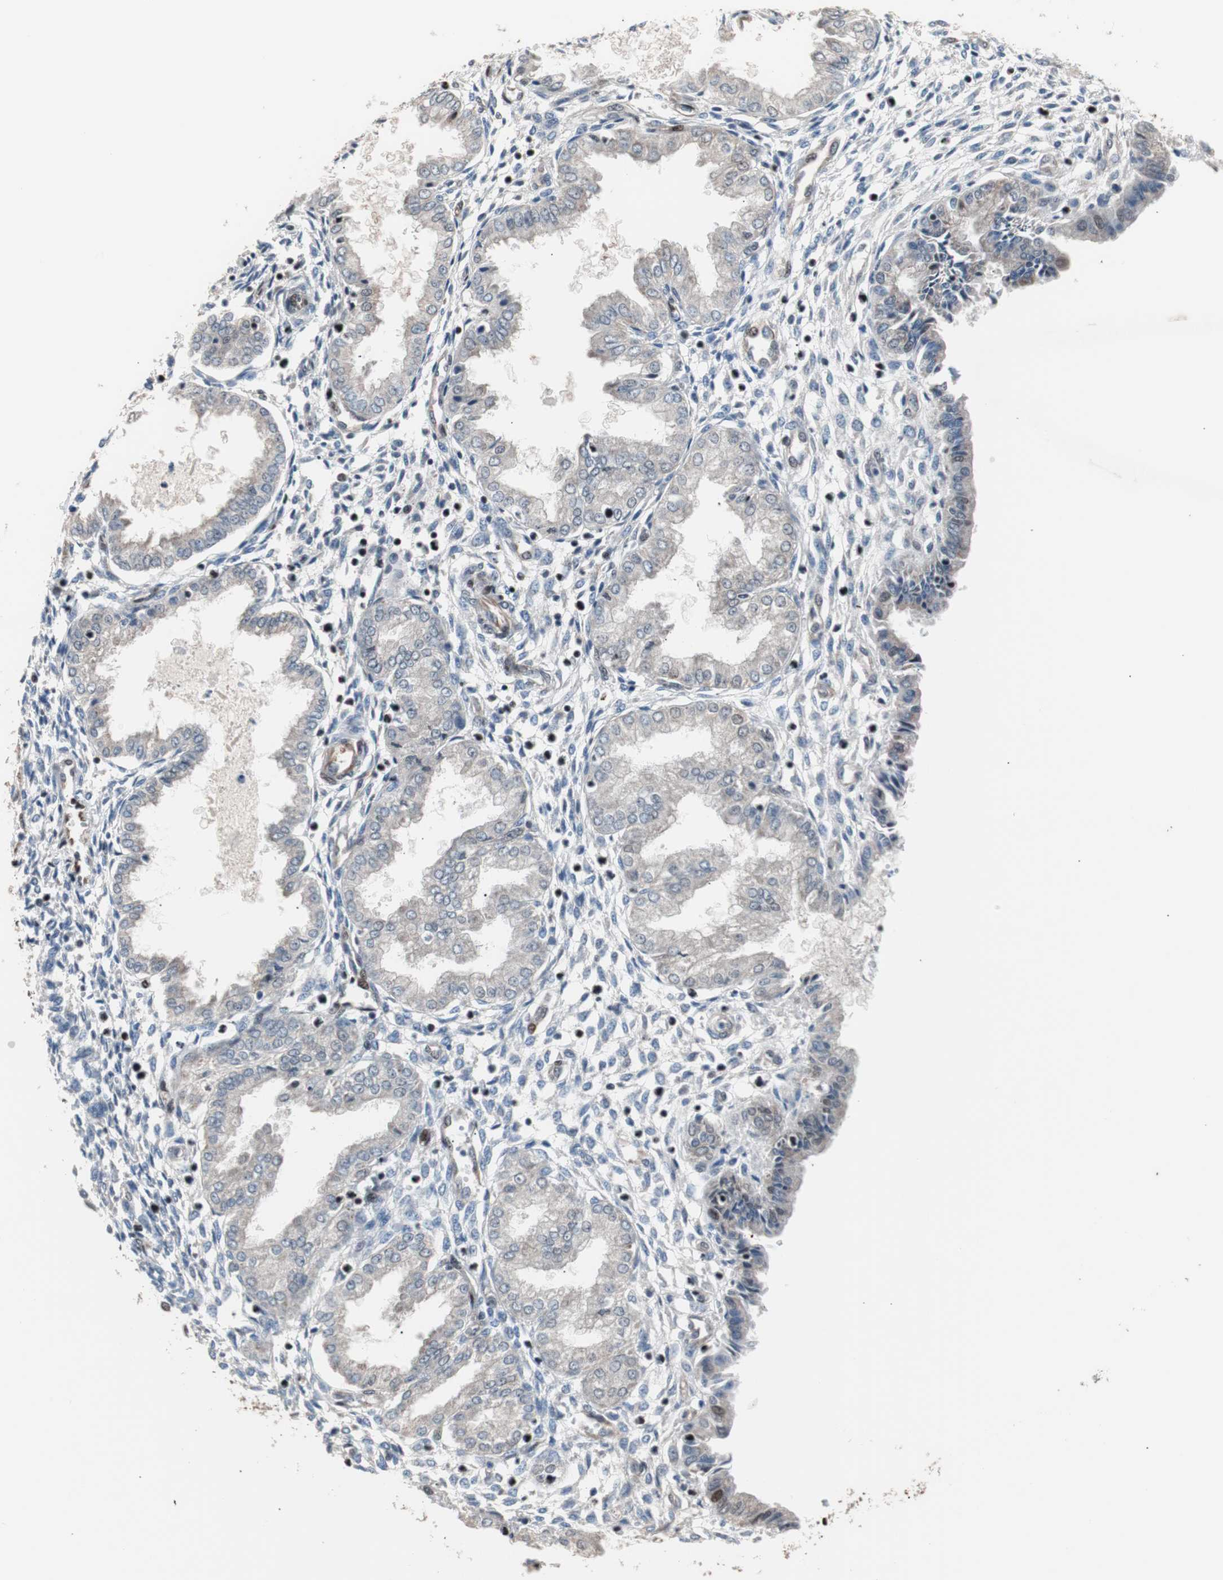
{"staining": {"intensity": "moderate", "quantity": "25%-75%", "location": "nuclear"}, "tissue": "endometrium", "cell_type": "Cells in endometrial stroma", "image_type": "normal", "snomed": [{"axis": "morphology", "description": "Normal tissue, NOS"}, {"axis": "topography", "description": "Endometrium"}], "caption": "Immunohistochemistry (IHC) staining of benign endometrium, which exhibits medium levels of moderate nuclear staining in about 25%-75% of cells in endometrial stroma indicating moderate nuclear protein expression. The staining was performed using DAB (brown) for protein detection and nuclei were counterstained in hematoxylin (blue).", "gene": "POGZ", "patient": {"sex": "female", "age": 33}}